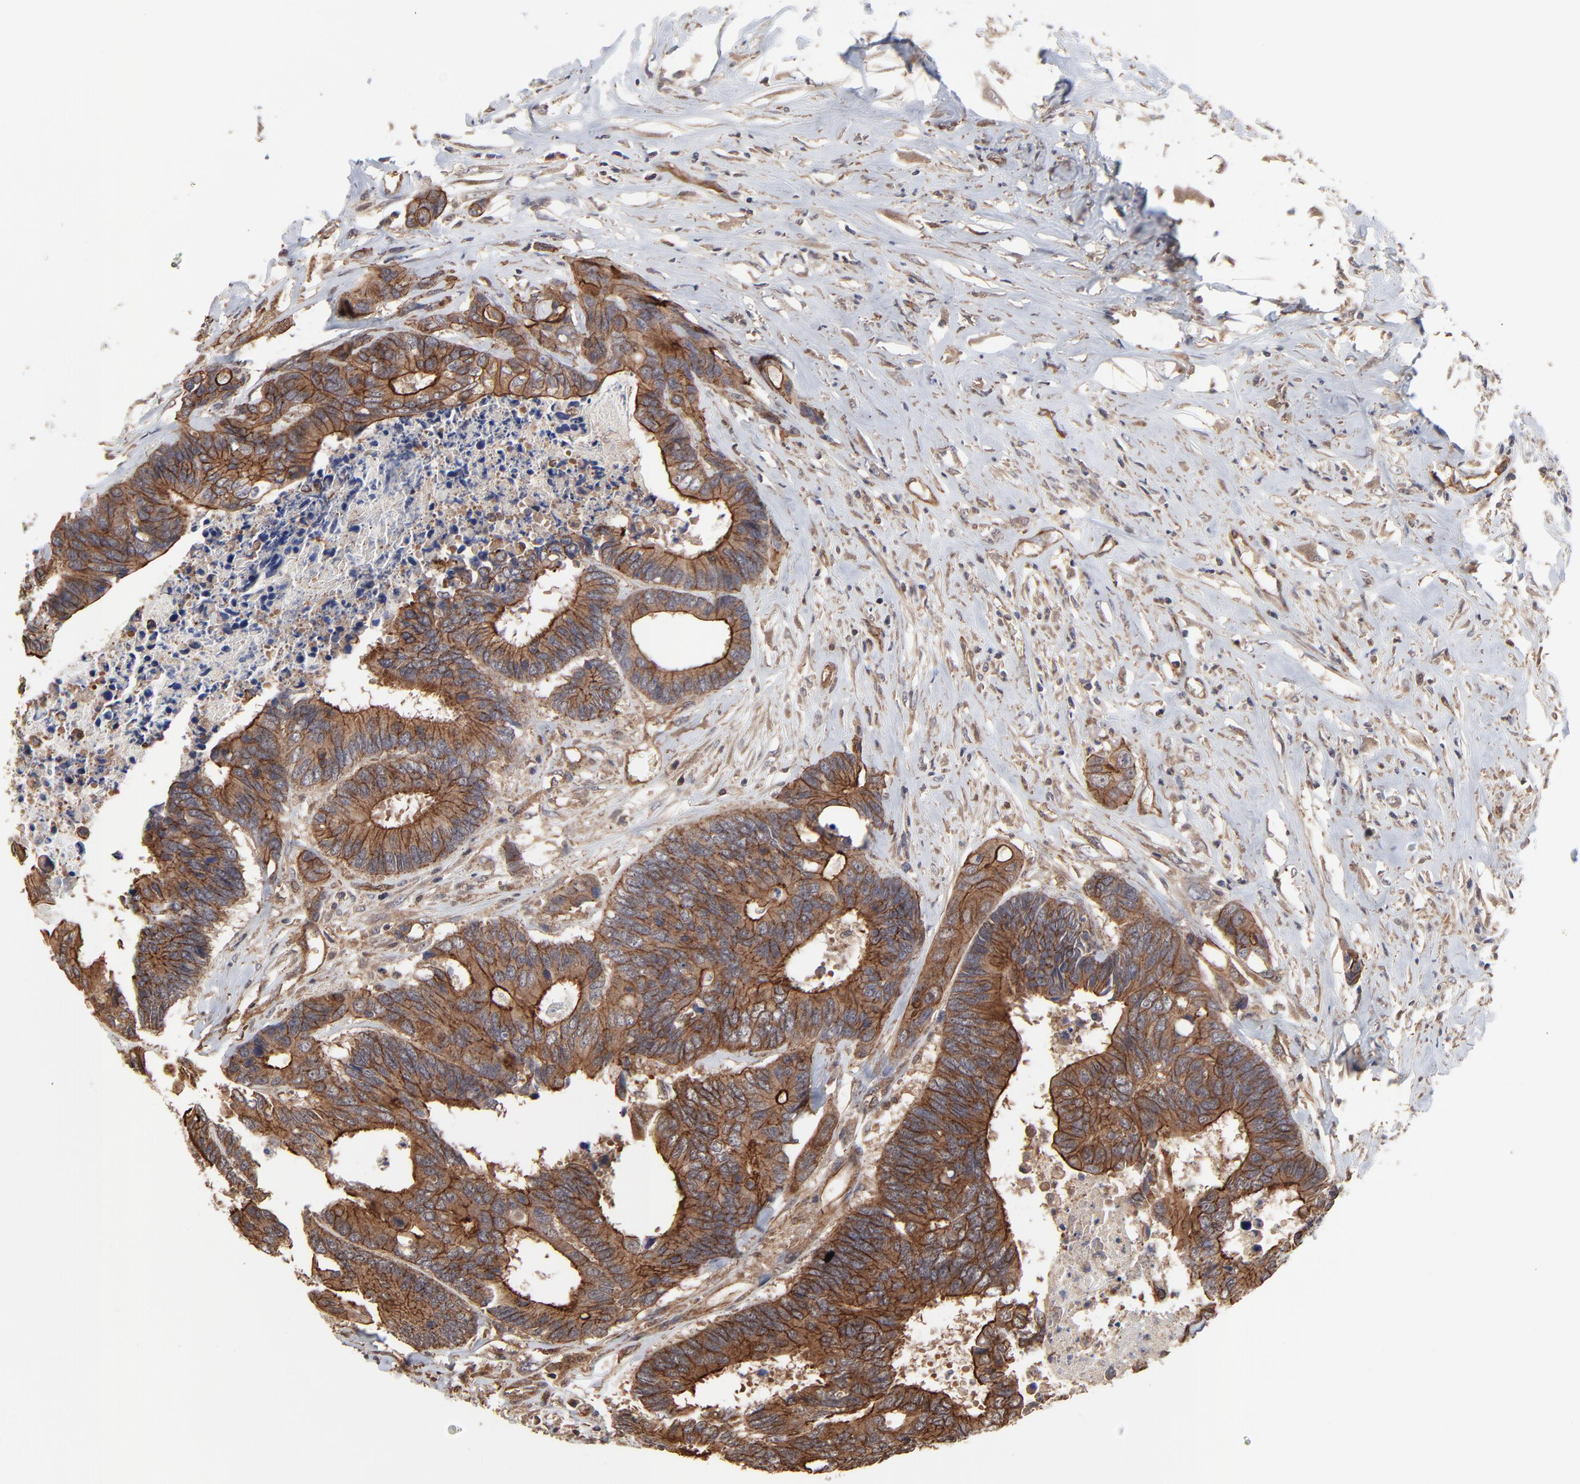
{"staining": {"intensity": "moderate", "quantity": ">75%", "location": "cytoplasmic/membranous"}, "tissue": "colorectal cancer", "cell_type": "Tumor cells", "image_type": "cancer", "snomed": [{"axis": "morphology", "description": "Adenocarcinoma, NOS"}, {"axis": "topography", "description": "Rectum"}], "caption": "Colorectal cancer (adenocarcinoma) stained for a protein demonstrates moderate cytoplasmic/membranous positivity in tumor cells.", "gene": "ARMT1", "patient": {"sex": "male", "age": 55}}